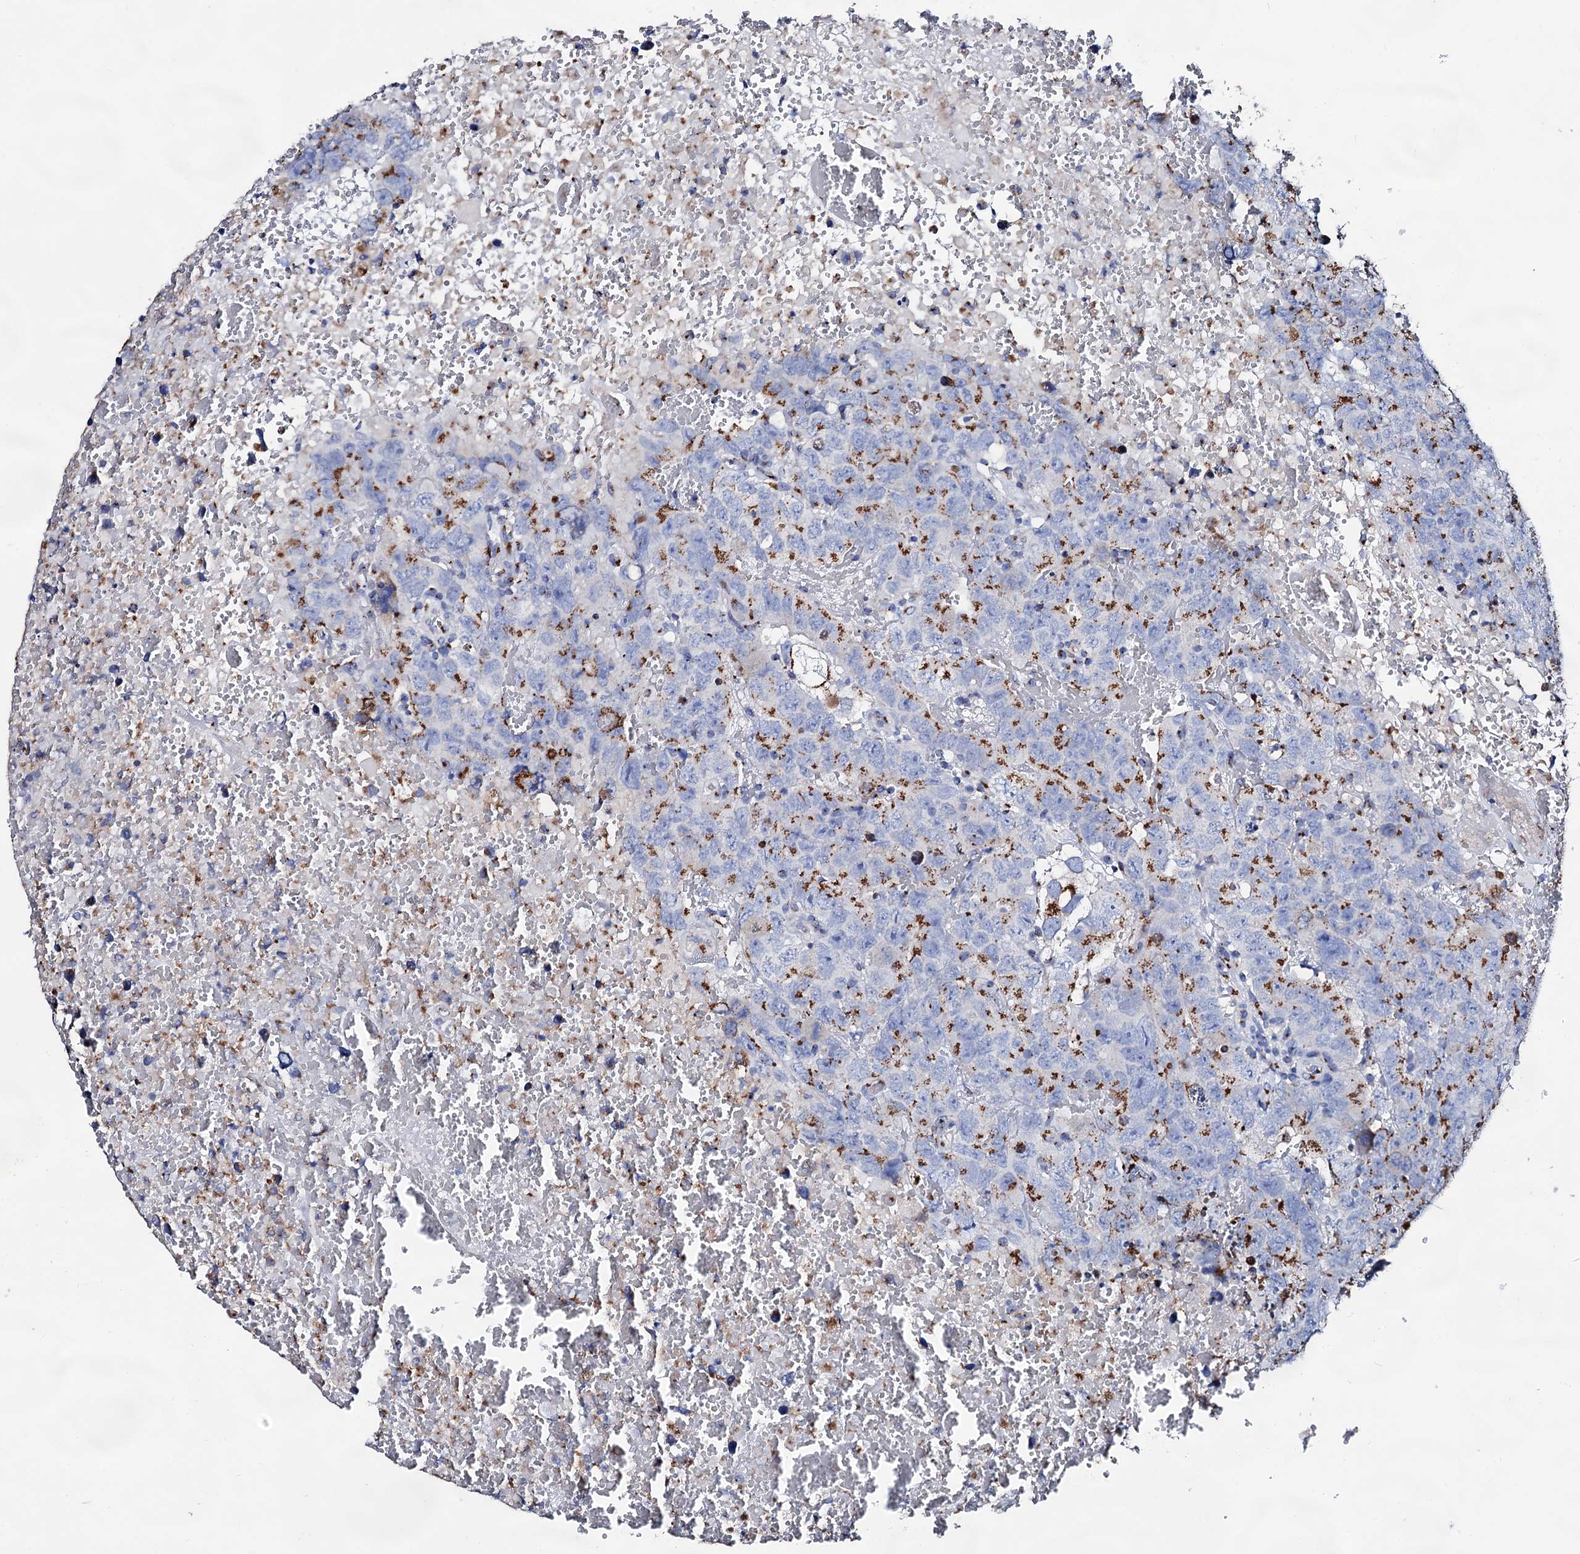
{"staining": {"intensity": "strong", "quantity": "25%-75%", "location": "cytoplasmic/membranous"}, "tissue": "testis cancer", "cell_type": "Tumor cells", "image_type": "cancer", "snomed": [{"axis": "morphology", "description": "Carcinoma, Embryonal, NOS"}, {"axis": "topography", "description": "Testis"}], "caption": "Immunohistochemistry (IHC) photomicrograph of neoplastic tissue: testis cancer (embryonal carcinoma) stained using immunohistochemistry (IHC) displays high levels of strong protein expression localized specifically in the cytoplasmic/membranous of tumor cells, appearing as a cytoplasmic/membranous brown color.", "gene": "TM9SF3", "patient": {"sex": "male", "age": 45}}